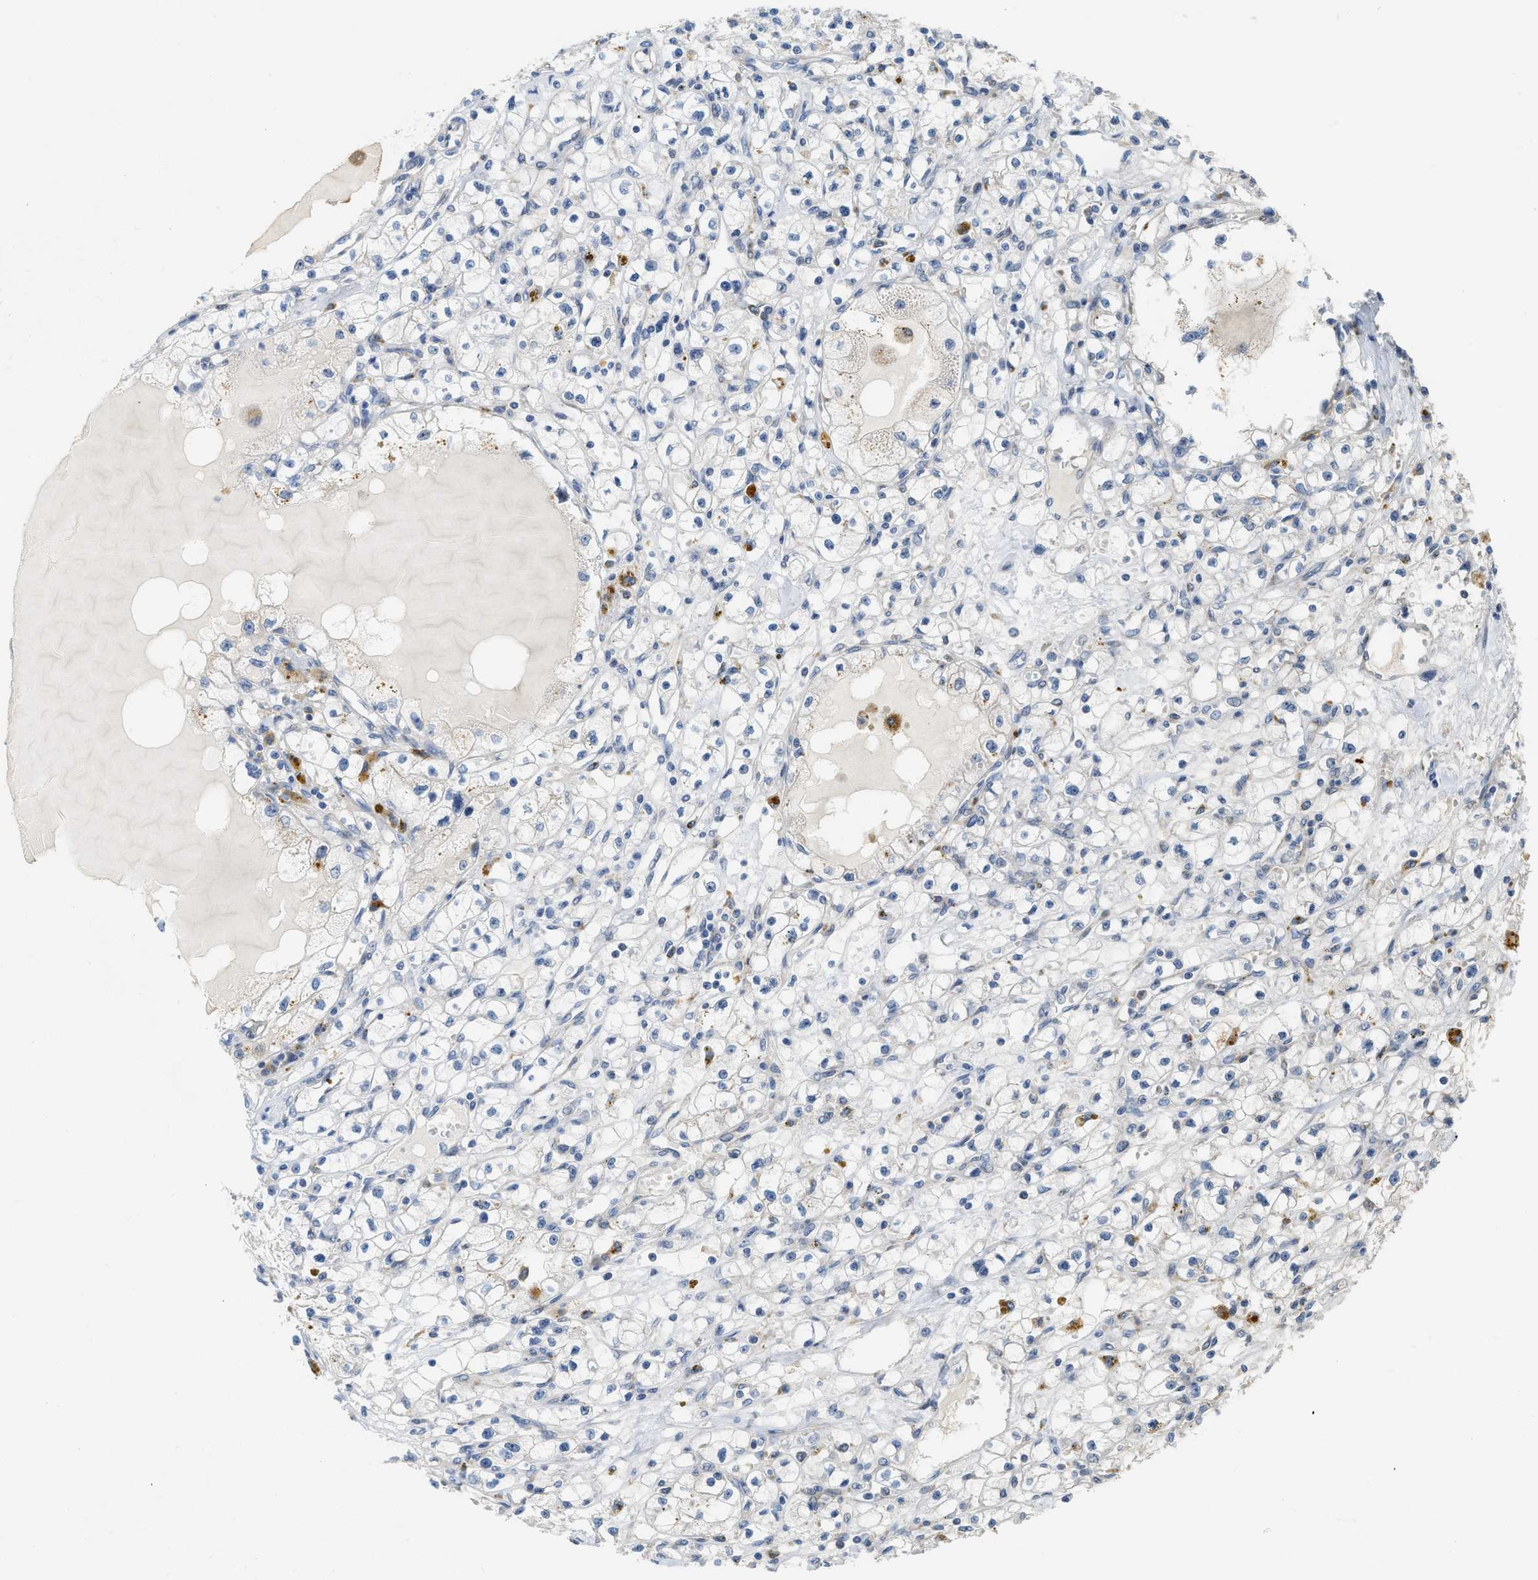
{"staining": {"intensity": "negative", "quantity": "none", "location": "none"}, "tissue": "renal cancer", "cell_type": "Tumor cells", "image_type": "cancer", "snomed": [{"axis": "morphology", "description": "Adenocarcinoma, NOS"}, {"axis": "topography", "description": "Kidney"}], "caption": "This is a histopathology image of IHC staining of renal cancer, which shows no positivity in tumor cells.", "gene": "KLHDC10", "patient": {"sex": "male", "age": 56}}